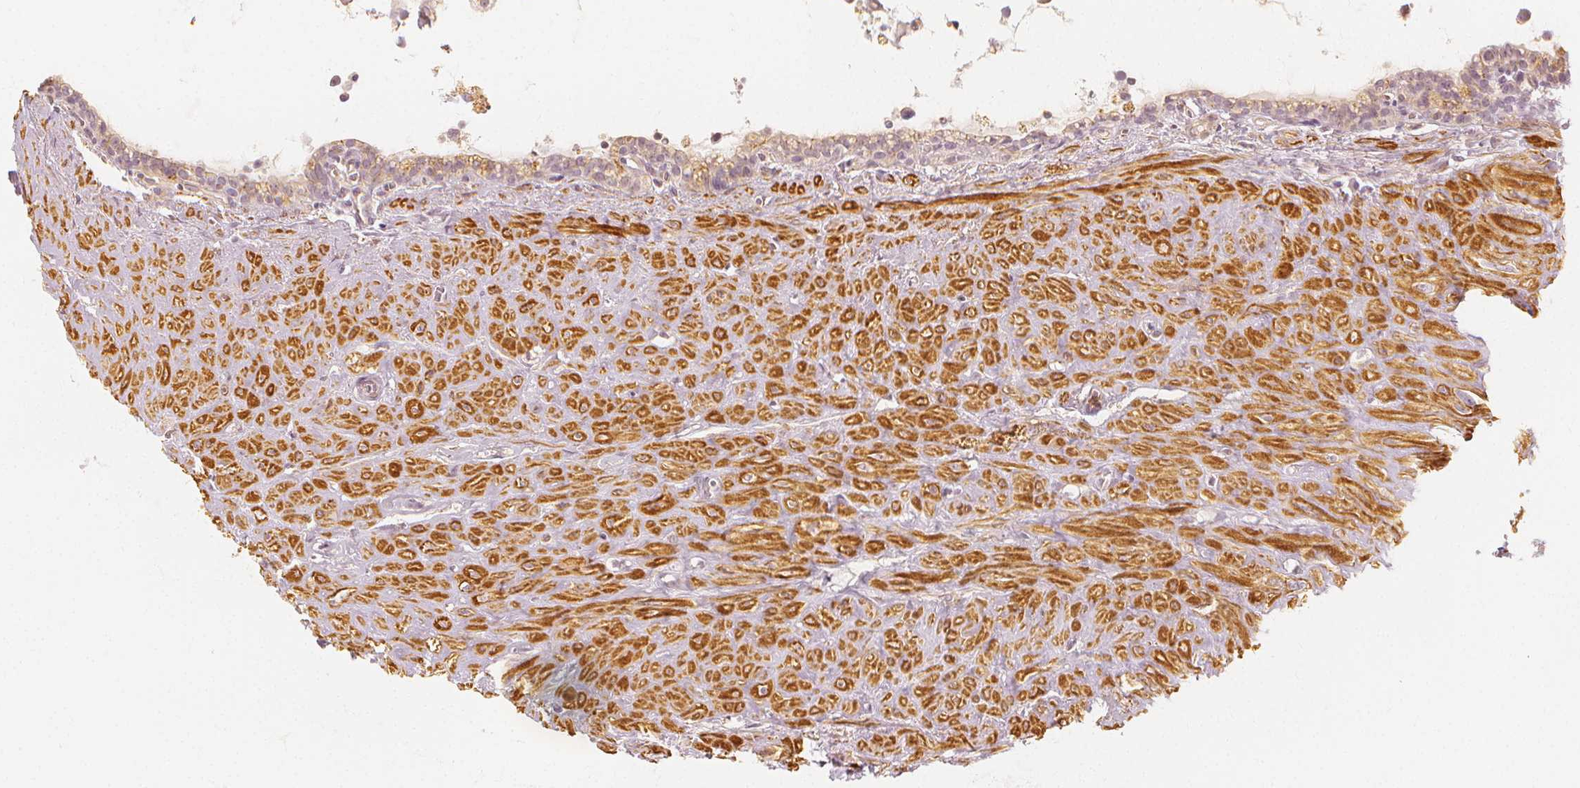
{"staining": {"intensity": "negative", "quantity": "none", "location": "none"}, "tissue": "seminal vesicle", "cell_type": "Glandular cells", "image_type": "normal", "snomed": [{"axis": "morphology", "description": "Normal tissue, NOS"}, {"axis": "topography", "description": "Seminal veicle"}], "caption": "Glandular cells are negative for brown protein staining in benign seminal vesicle. (DAB immunohistochemistry with hematoxylin counter stain).", "gene": "ARHGAP26", "patient": {"sex": "male", "age": 76}}